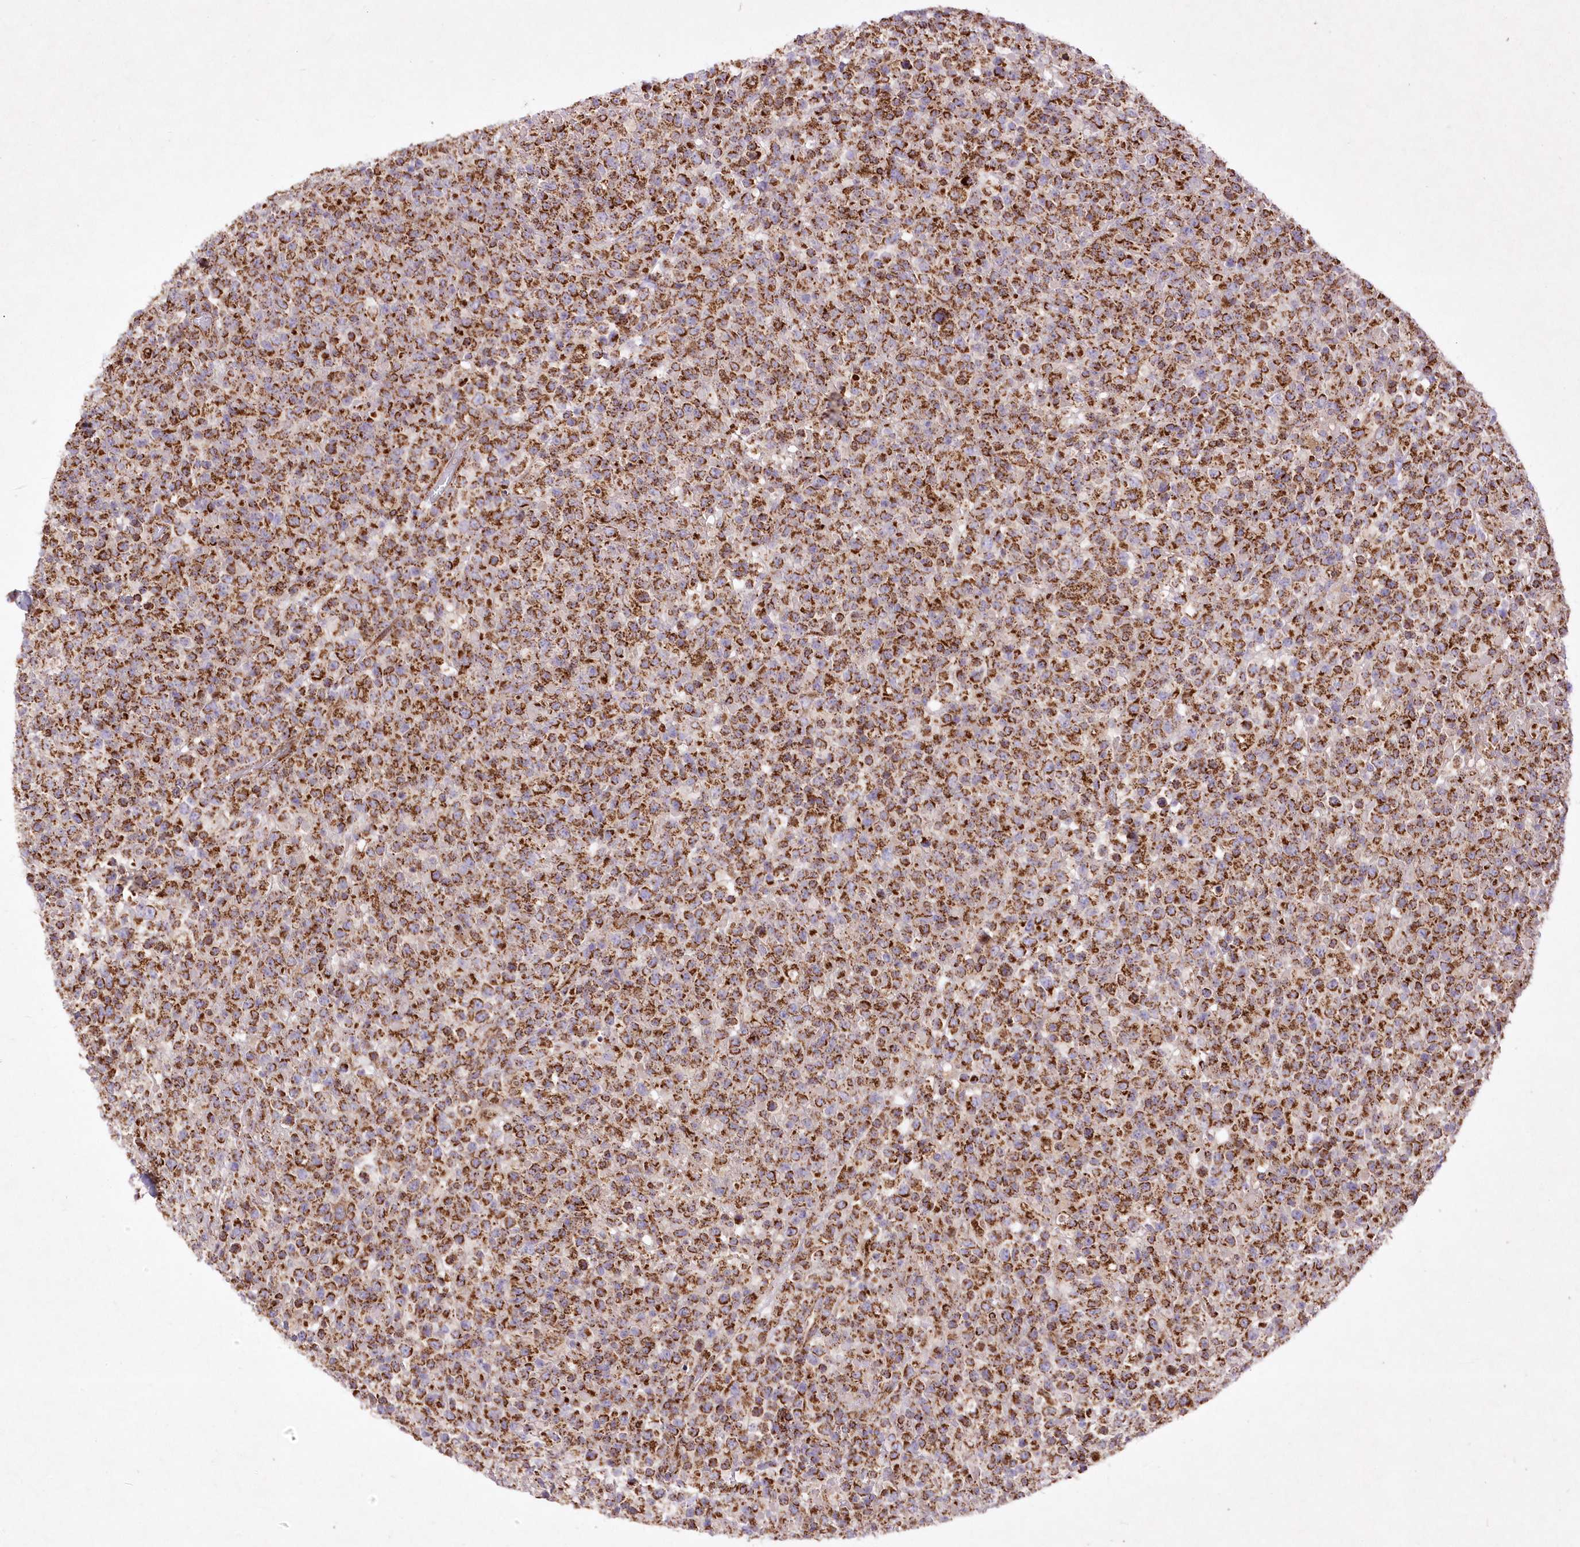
{"staining": {"intensity": "strong", "quantity": ">75%", "location": "cytoplasmic/membranous"}, "tissue": "lymphoma", "cell_type": "Tumor cells", "image_type": "cancer", "snomed": [{"axis": "morphology", "description": "Malignant lymphoma, non-Hodgkin's type, High grade"}, {"axis": "topography", "description": "Colon"}], "caption": "There is high levels of strong cytoplasmic/membranous staining in tumor cells of malignant lymphoma, non-Hodgkin's type (high-grade), as demonstrated by immunohistochemical staining (brown color).", "gene": "ASNSD1", "patient": {"sex": "female", "age": 53}}